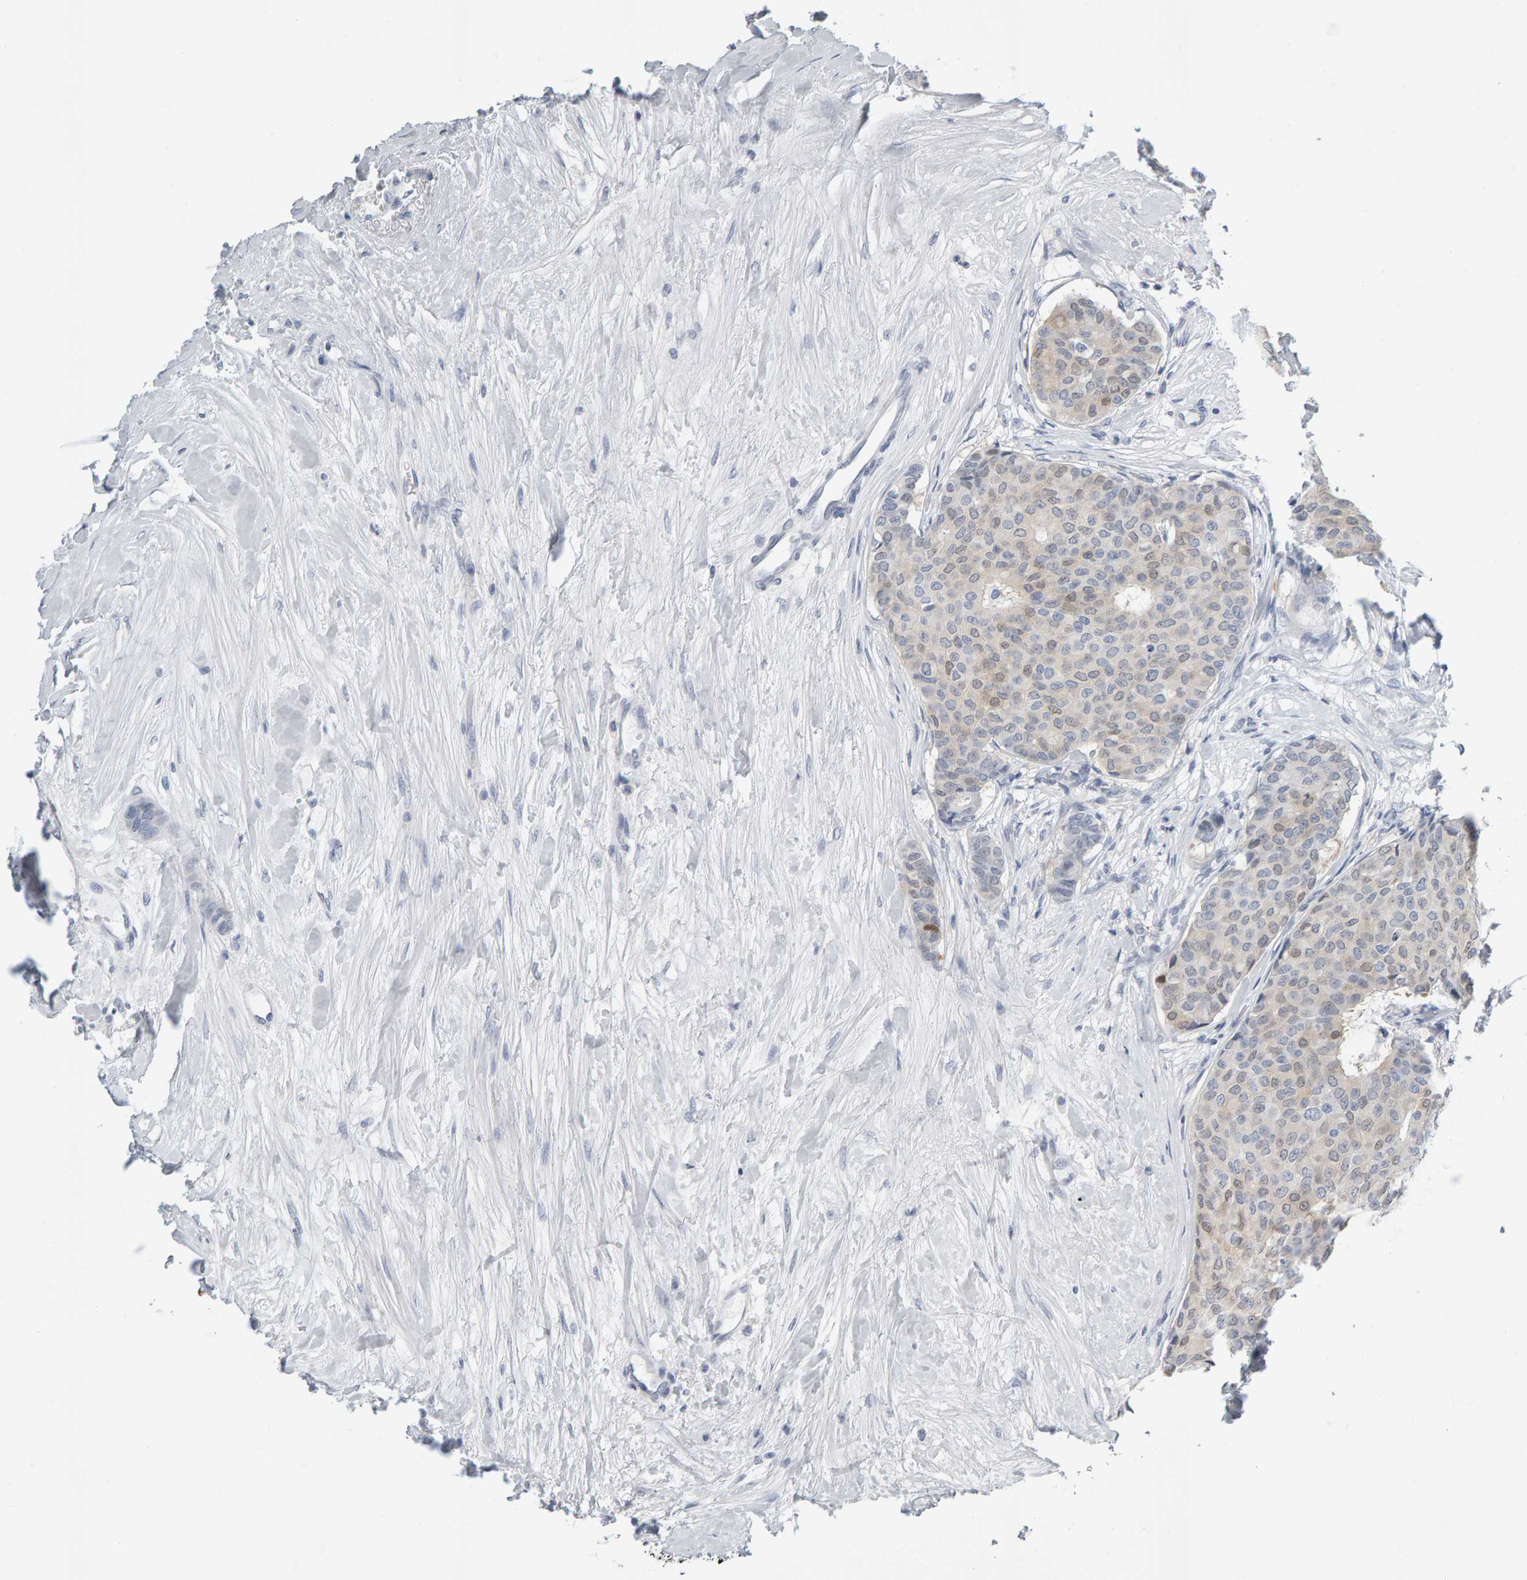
{"staining": {"intensity": "weak", "quantity": "<25%", "location": "cytoplasmic/membranous"}, "tissue": "breast cancer", "cell_type": "Tumor cells", "image_type": "cancer", "snomed": [{"axis": "morphology", "description": "Duct carcinoma"}, {"axis": "topography", "description": "Breast"}], "caption": "DAB (3,3'-diaminobenzidine) immunohistochemical staining of intraductal carcinoma (breast) demonstrates no significant expression in tumor cells.", "gene": "CTH", "patient": {"sex": "female", "age": 75}}